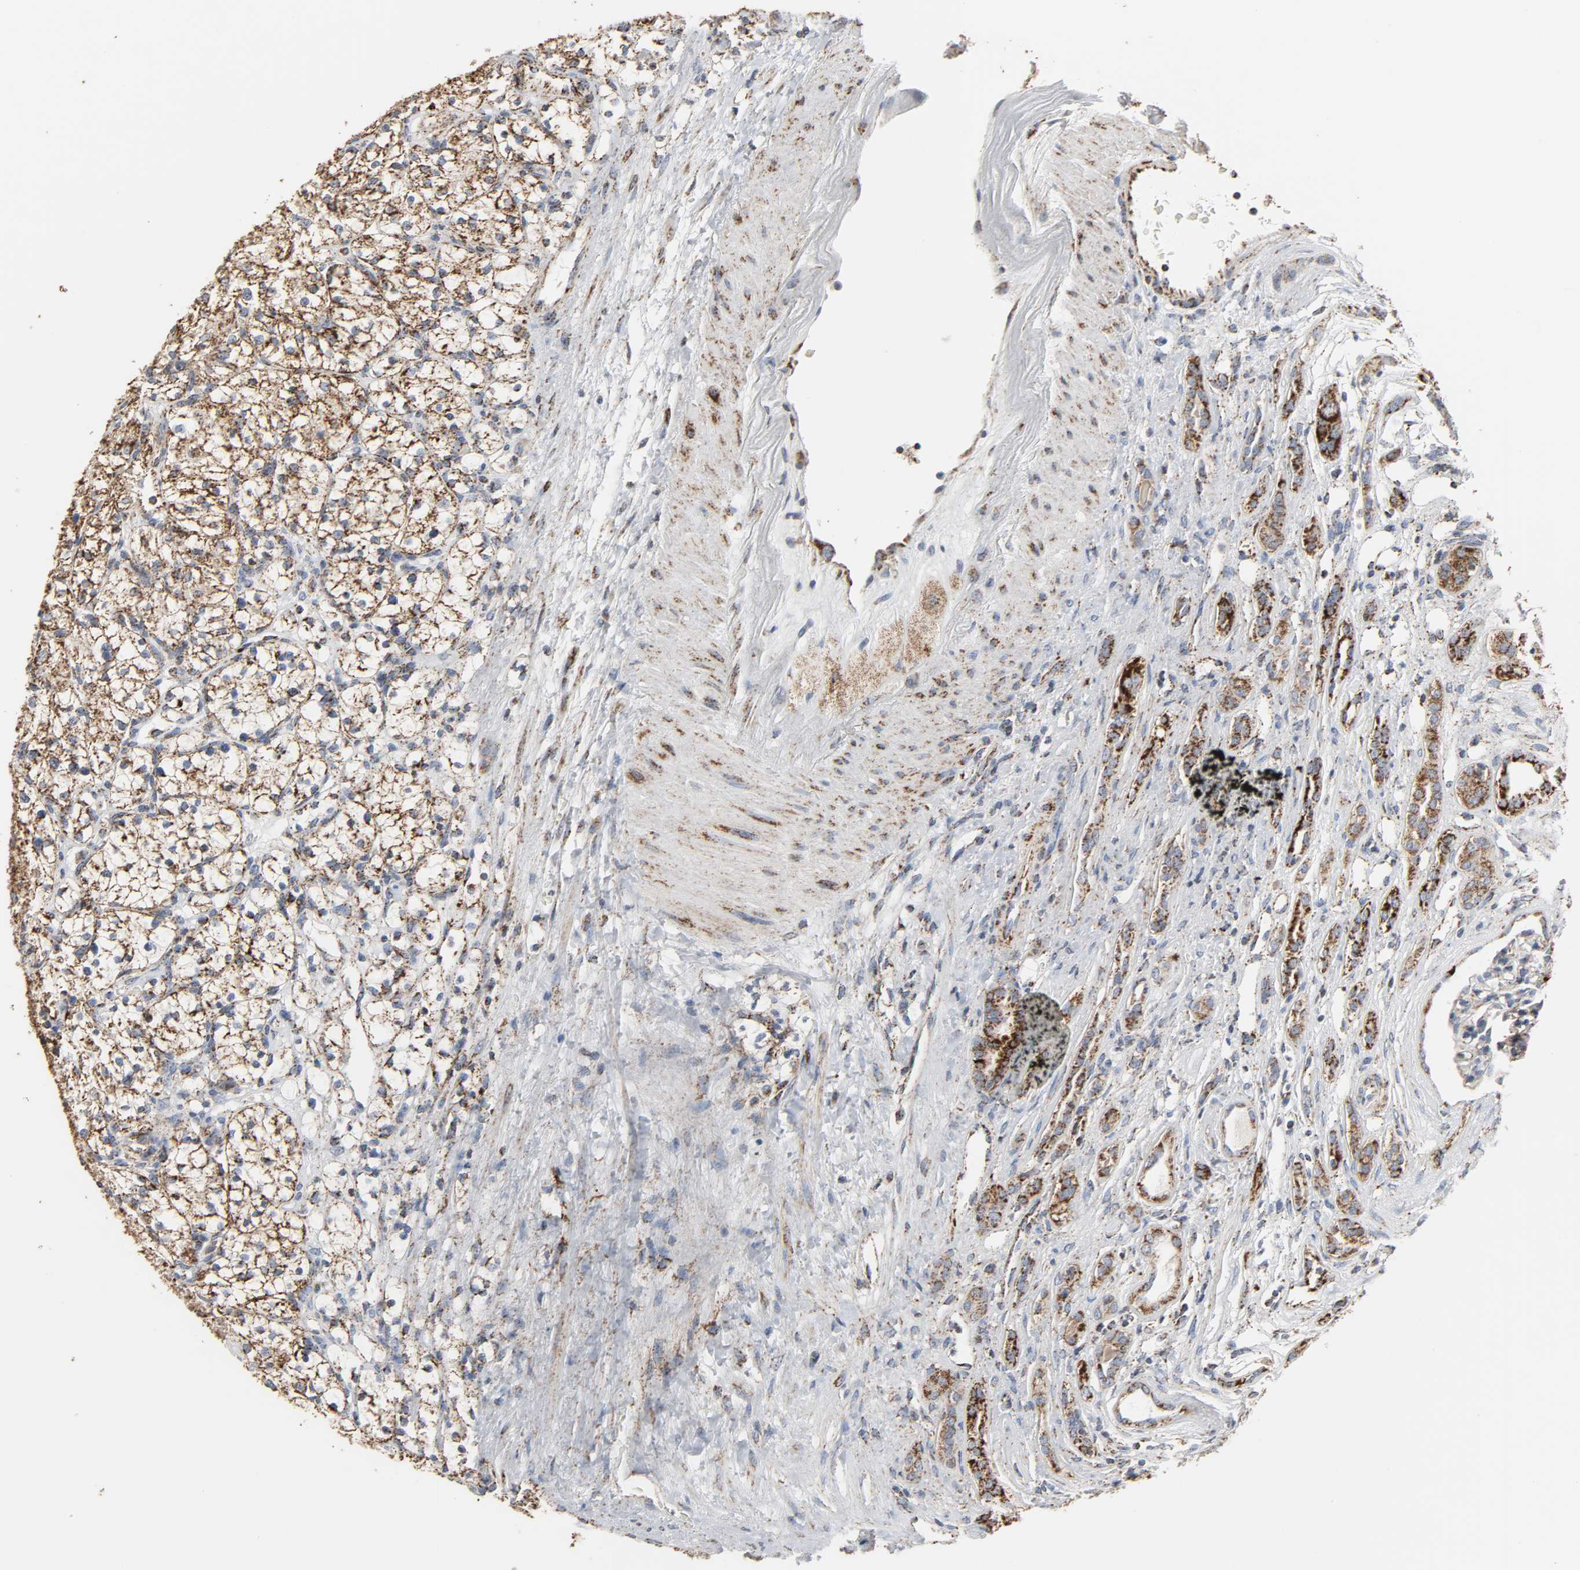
{"staining": {"intensity": "moderate", "quantity": ">75%", "location": "cytoplasmic/membranous"}, "tissue": "renal cancer", "cell_type": "Tumor cells", "image_type": "cancer", "snomed": [{"axis": "morphology", "description": "Adenocarcinoma, NOS"}, {"axis": "topography", "description": "Kidney"}], "caption": "Protein analysis of renal cancer tissue shows moderate cytoplasmic/membranous expression in about >75% of tumor cells. The protein of interest is shown in brown color, while the nuclei are stained blue.", "gene": "ACAT1", "patient": {"sex": "female", "age": 60}}